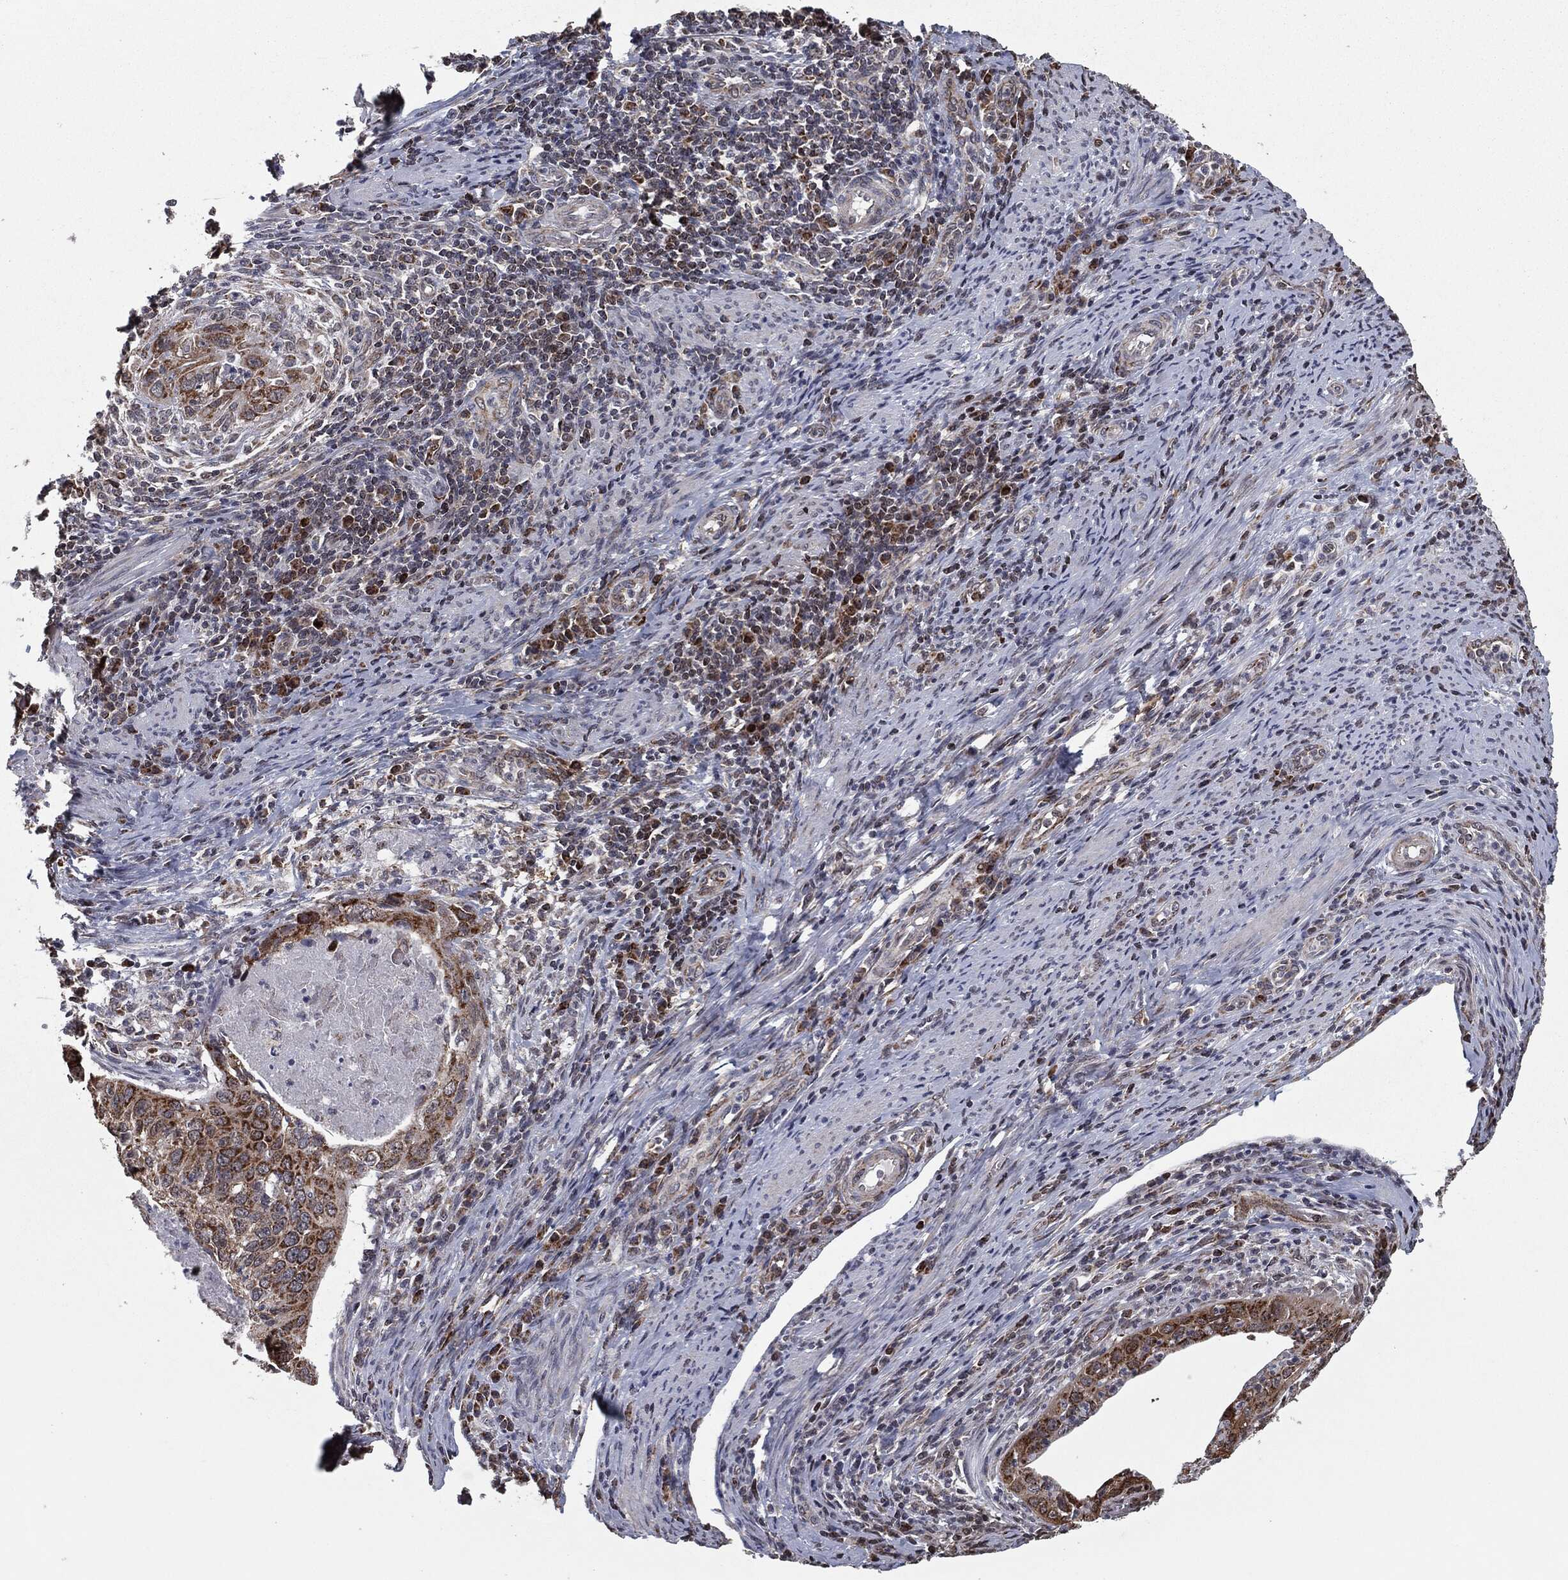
{"staining": {"intensity": "strong", "quantity": ">75%", "location": "cytoplasmic/membranous"}, "tissue": "cervical cancer", "cell_type": "Tumor cells", "image_type": "cancer", "snomed": [{"axis": "morphology", "description": "Squamous cell carcinoma, NOS"}, {"axis": "topography", "description": "Cervix"}], "caption": "Squamous cell carcinoma (cervical) stained for a protein exhibits strong cytoplasmic/membranous positivity in tumor cells. Nuclei are stained in blue.", "gene": "CHCHD2", "patient": {"sex": "female", "age": 26}}